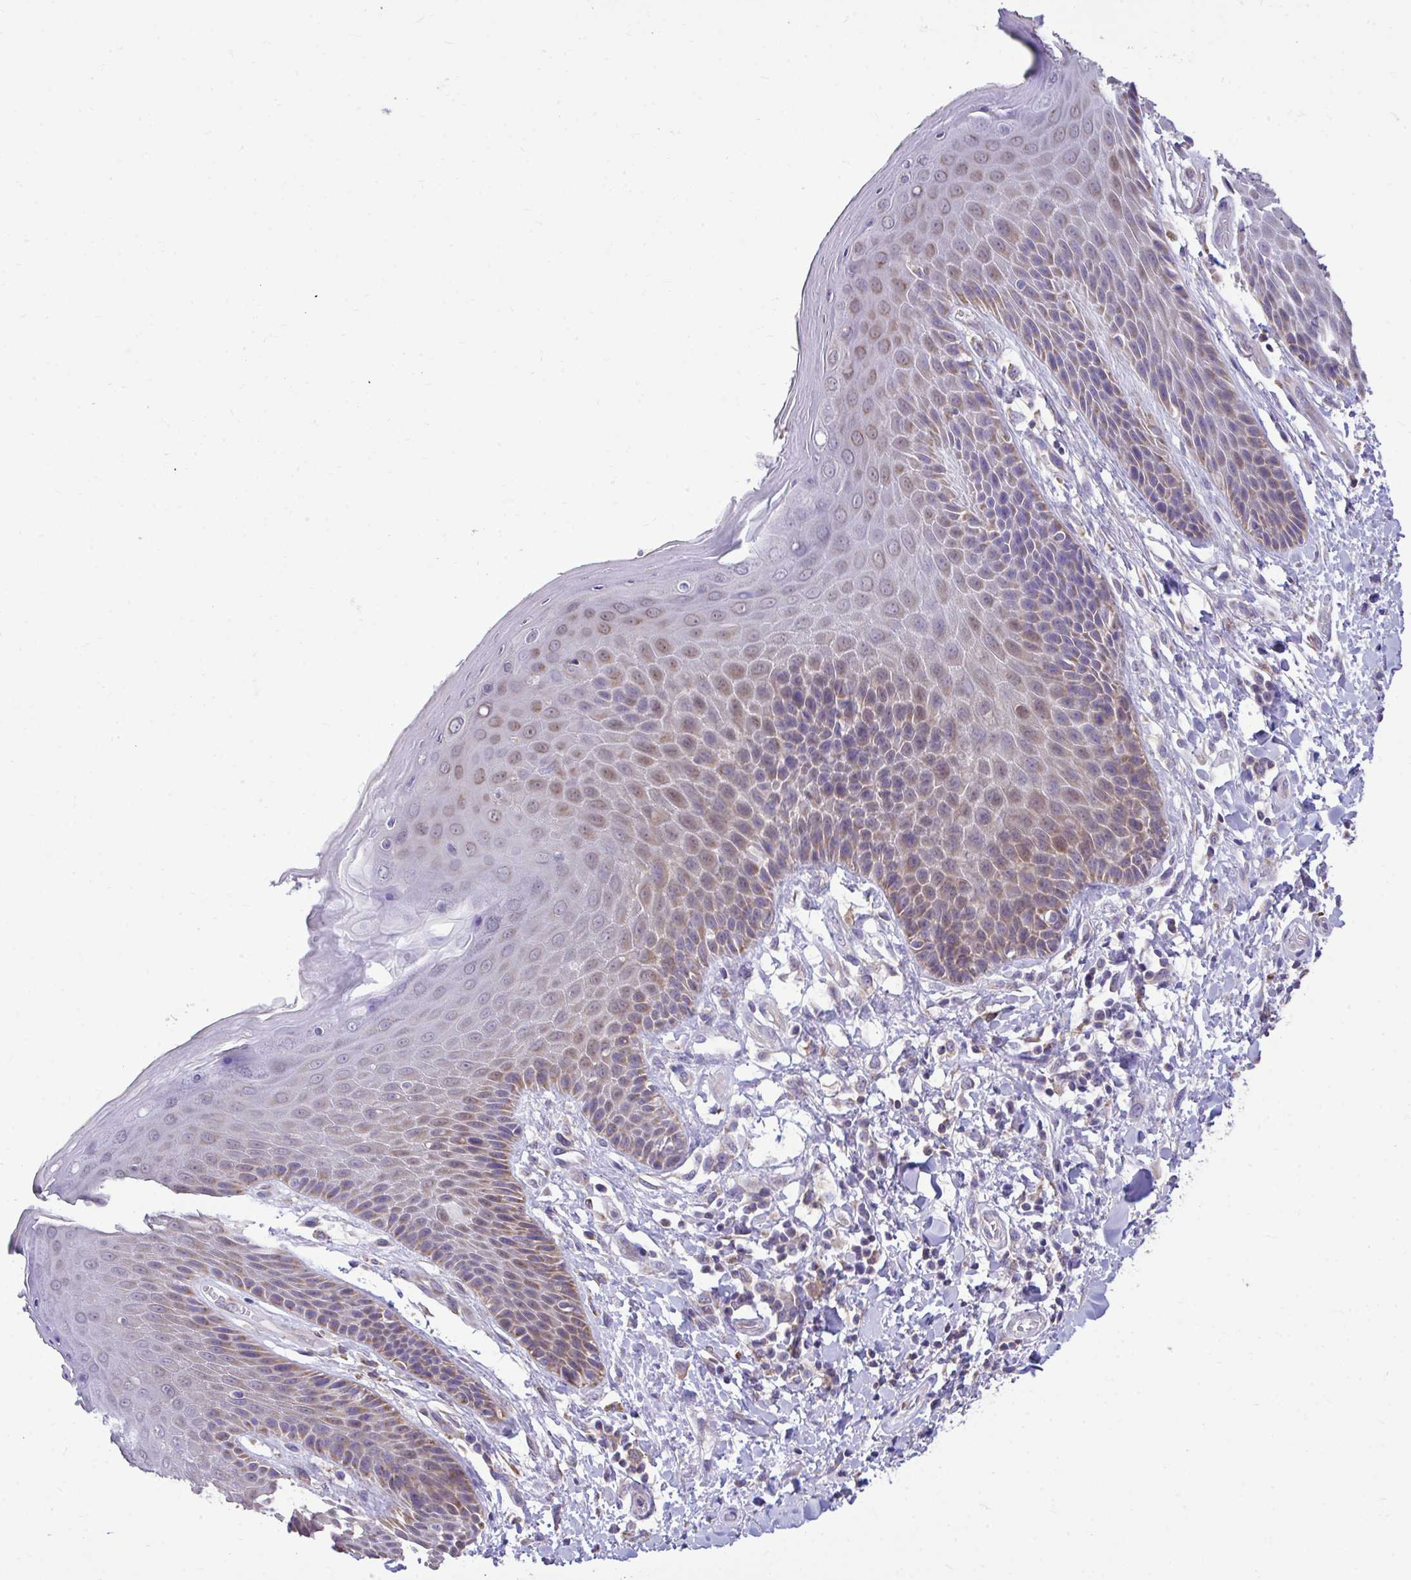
{"staining": {"intensity": "moderate", "quantity": "25%-75%", "location": "cytoplasmic/membranous"}, "tissue": "skin", "cell_type": "Epidermal cells", "image_type": "normal", "snomed": [{"axis": "morphology", "description": "Normal tissue, NOS"}, {"axis": "topography", "description": "Anal"}, {"axis": "topography", "description": "Peripheral nerve tissue"}], "caption": "Immunohistochemical staining of benign skin demonstrates 25%-75% levels of moderate cytoplasmic/membranous protein expression in approximately 25%-75% of epidermal cells.", "gene": "ENSG00000269547", "patient": {"sex": "male", "age": 51}}